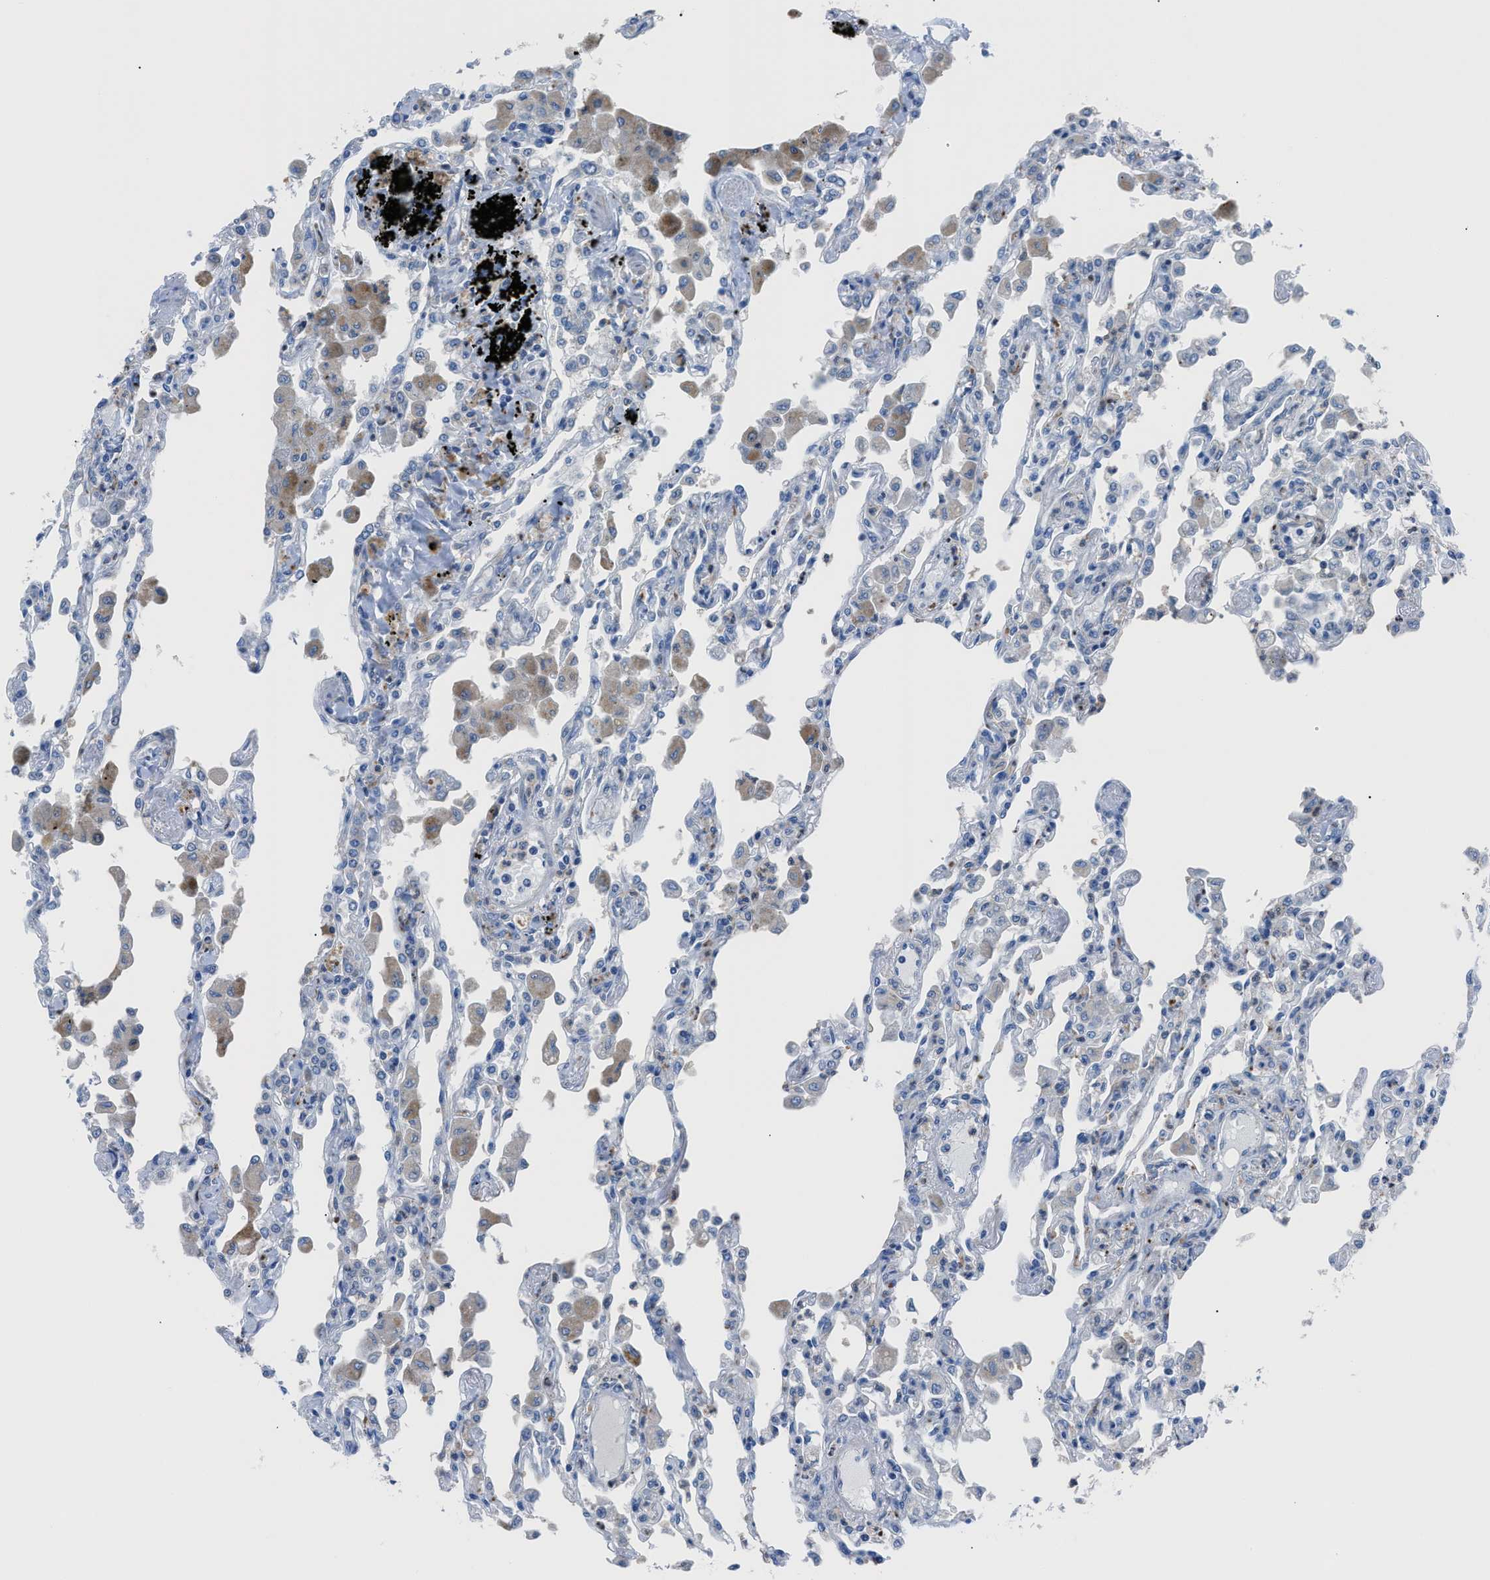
{"staining": {"intensity": "negative", "quantity": "none", "location": "none"}, "tissue": "lung", "cell_type": "Alveolar cells", "image_type": "normal", "snomed": [{"axis": "morphology", "description": "Normal tissue, NOS"}, {"axis": "topography", "description": "Bronchus"}, {"axis": "topography", "description": "Lung"}], "caption": "Immunohistochemistry of benign human lung exhibits no positivity in alveolar cells.", "gene": "ITPR1", "patient": {"sex": "female", "age": 49}}